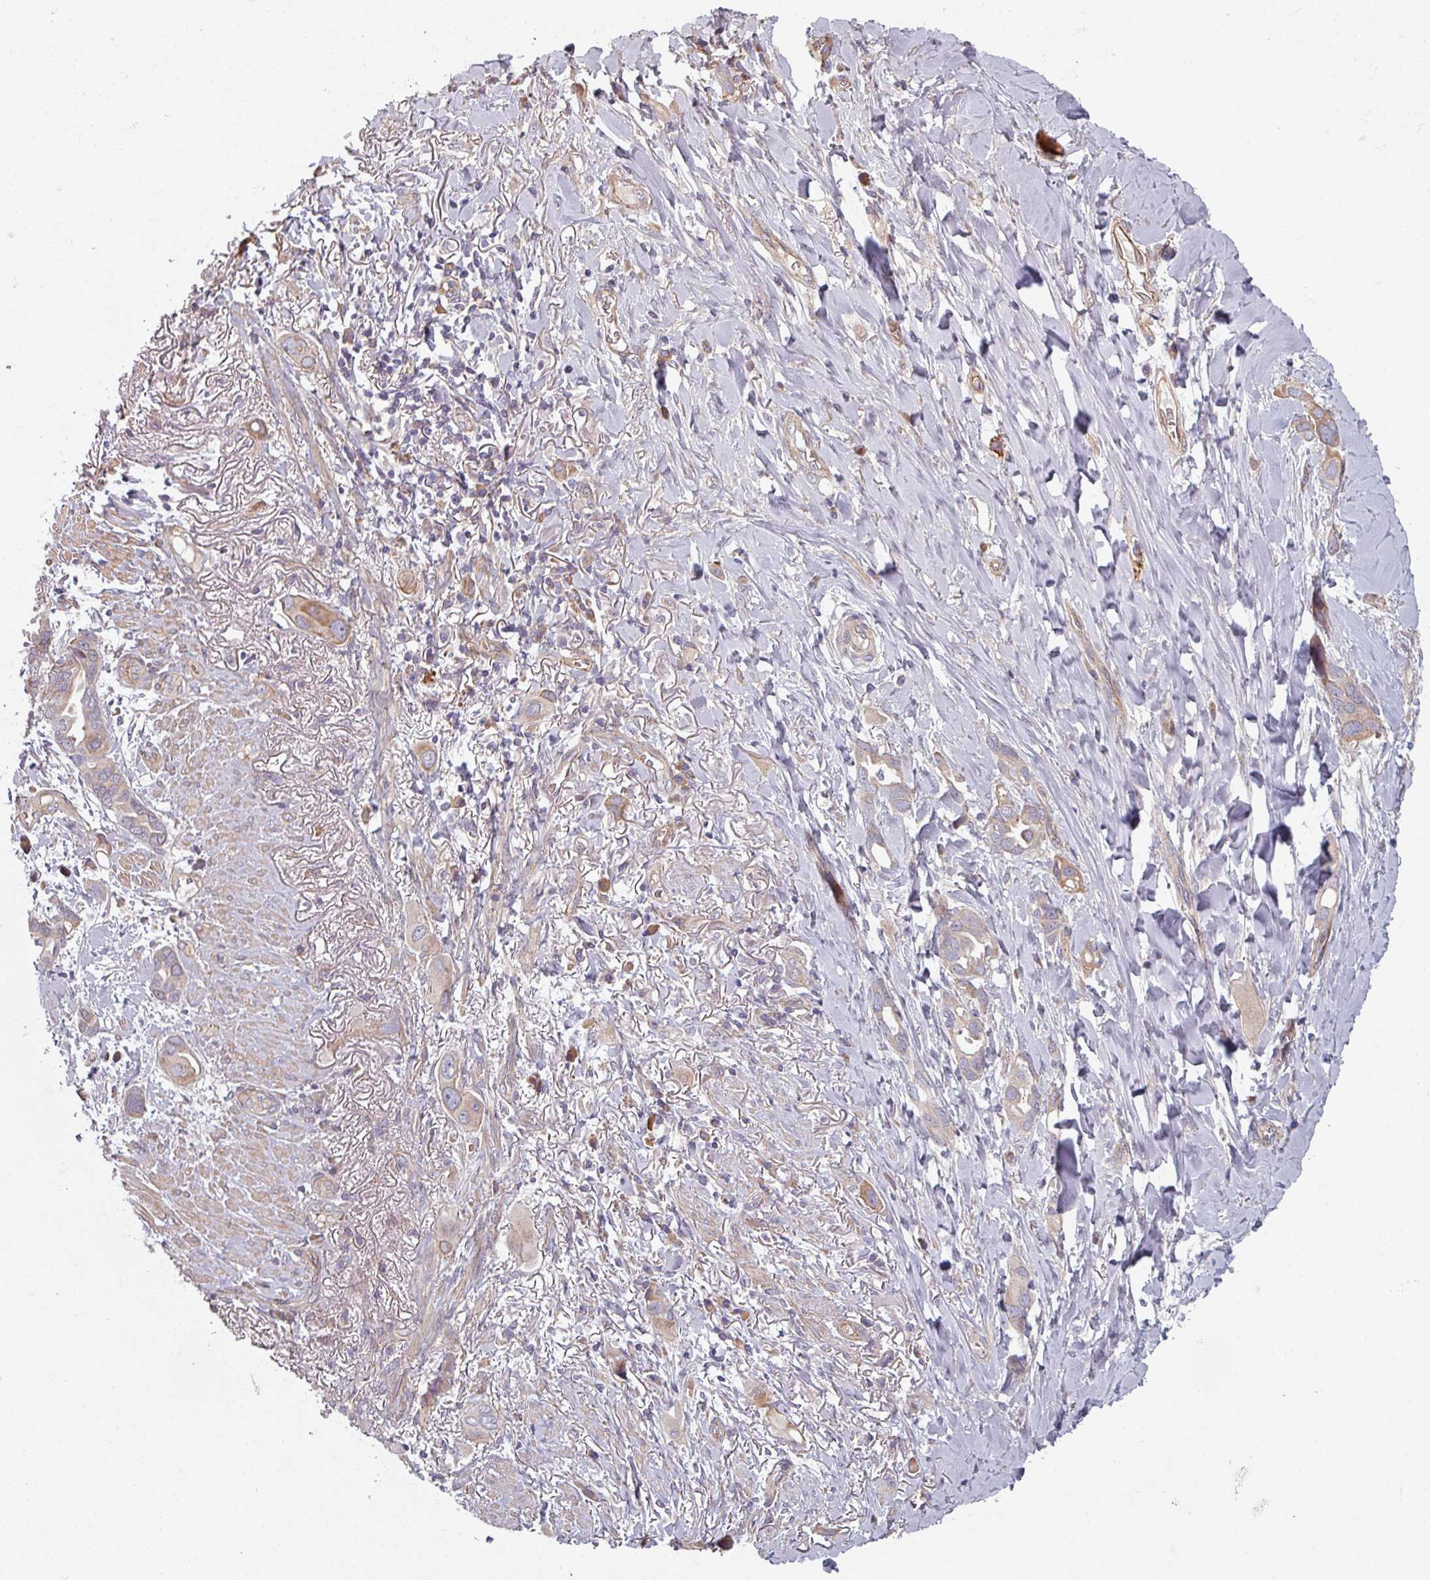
{"staining": {"intensity": "moderate", "quantity": "25%-75%", "location": "cytoplasmic/membranous"}, "tissue": "lung cancer", "cell_type": "Tumor cells", "image_type": "cancer", "snomed": [{"axis": "morphology", "description": "Adenocarcinoma, NOS"}, {"axis": "topography", "description": "Lung"}], "caption": "The immunohistochemical stain highlights moderate cytoplasmic/membranous positivity in tumor cells of lung cancer (adenocarcinoma) tissue.", "gene": "C4BPB", "patient": {"sex": "male", "age": 76}}